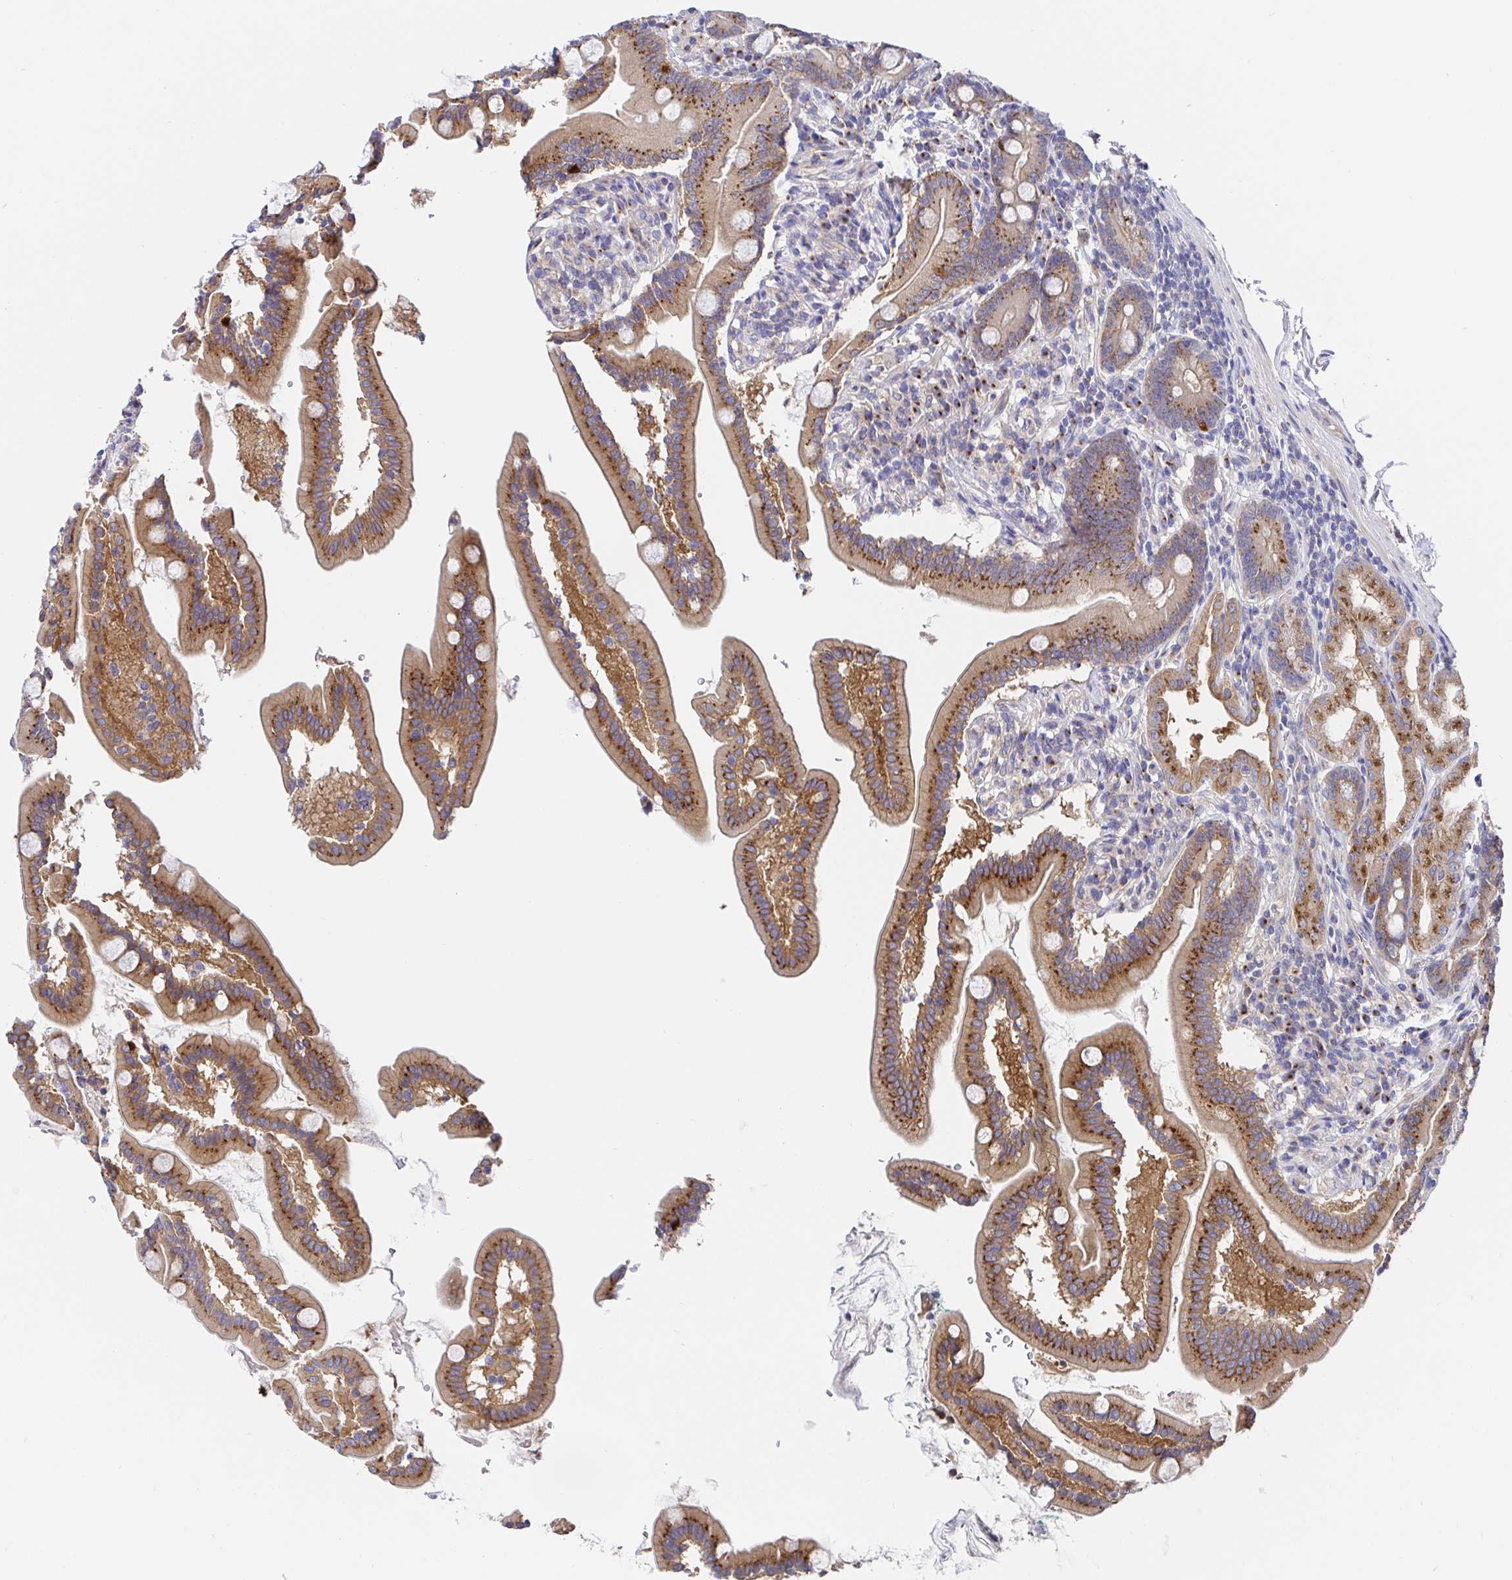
{"staining": {"intensity": "moderate", "quantity": ">75%", "location": "cytoplasmic/membranous"}, "tissue": "duodenum", "cell_type": "Glandular cells", "image_type": "normal", "snomed": [{"axis": "morphology", "description": "Normal tissue, NOS"}, {"axis": "topography", "description": "Duodenum"}], "caption": "An immunohistochemistry photomicrograph of unremarkable tissue is shown. Protein staining in brown shows moderate cytoplasmic/membranous positivity in duodenum within glandular cells.", "gene": "GOLGA1", "patient": {"sex": "female", "age": 67}}